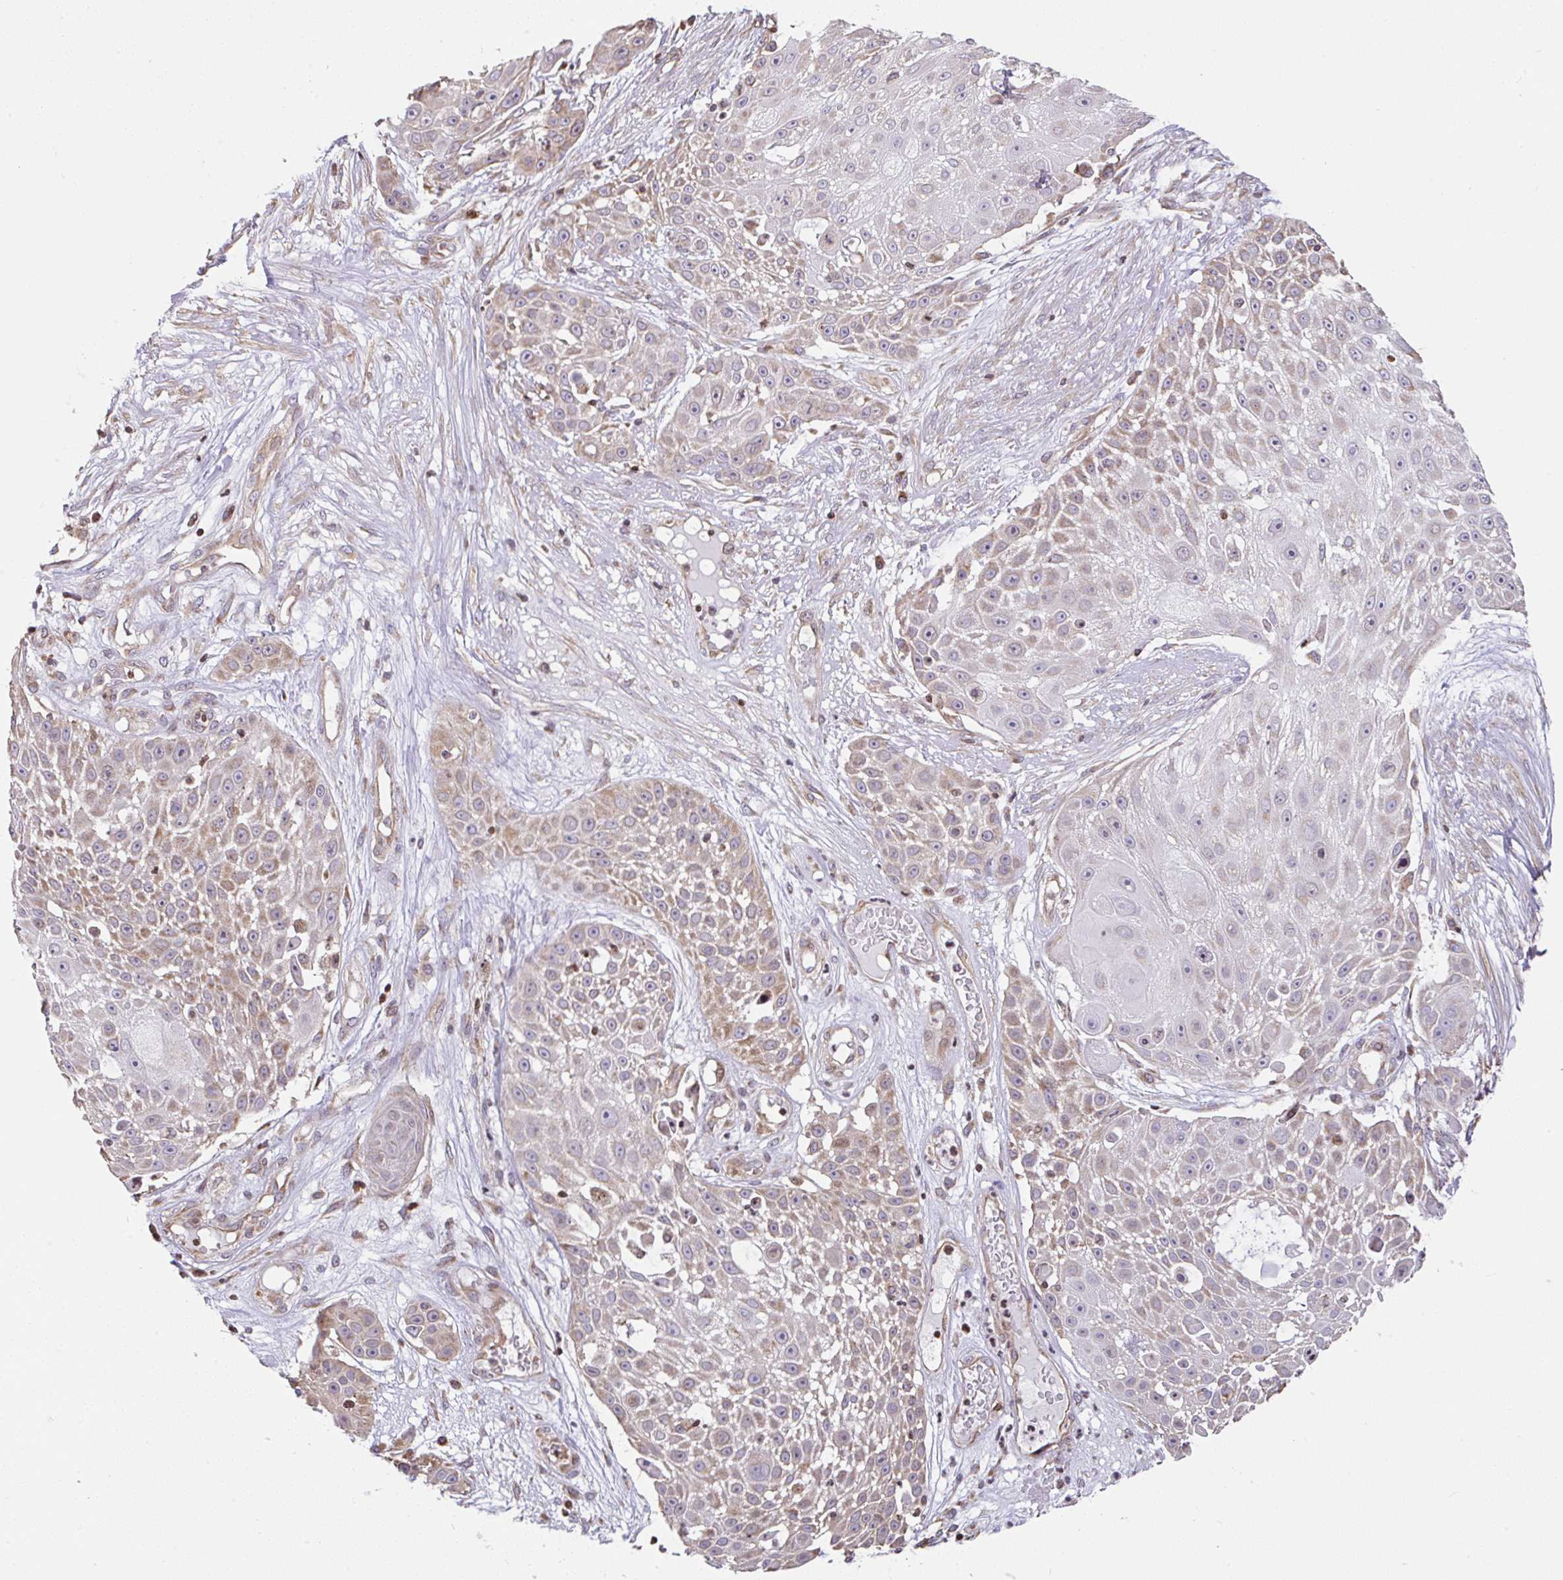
{"staining": {"intensity": "moderate", "quantity": "25%-75%", "location": "cytoplasmic/membranous"}, "tissue": "skin cancer", "cell_type": "Tumor cells", "image_type": "cancer", "snomed": [{"axis": "morphology", "description": "Squamous cell carcinoma, NOS"}, {"axis": "topography", "description": "Skin"}], "caption": "Immunohistochemistry image of neoplastic tissue: human skin cancer (squamous cell carcinoma) stained using IHC shows medium levels of moderate protein expression localized specifically in the cytoplasmic/membranous of tumor cells, appearing as a cytoplasmic/membranous brown color.", "gene": "FIGNL1", "patient": {"sex": "female", "age": 86}}